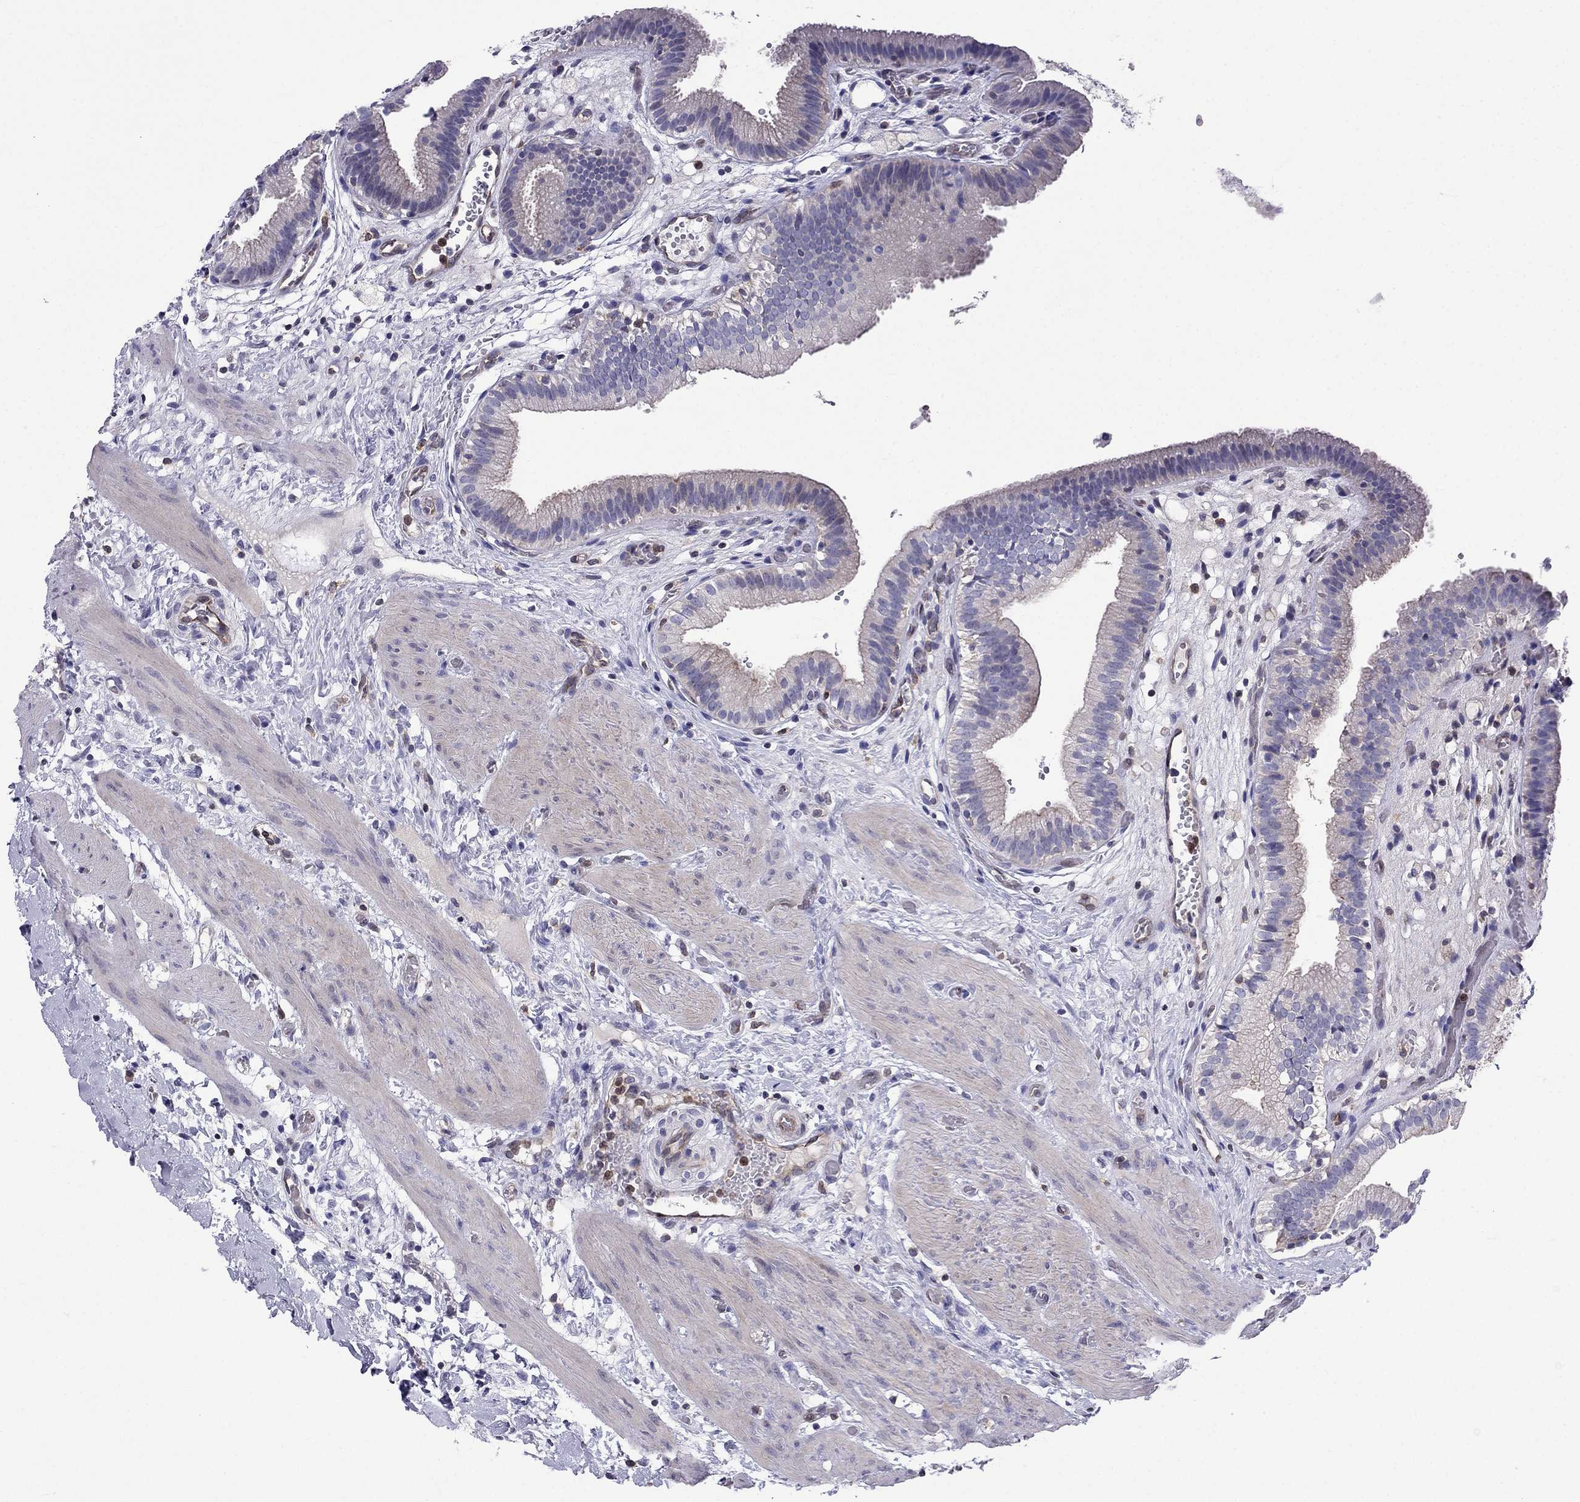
{"staining": {"intensity": "negative", "quantity": "none", "location": "none"}, "tissue": "gallbladder", "cell_type": "Glandular cells", "image_type": "normal", "snomed": [{"axis": "morphology", "description": "Normal tissue, NOS"}, {"axis": "topography", "description": "Gallbladder"}], "caption": "The histopathology image exhibits no staining of glandular cells in benign gallbladder.", "gene": "GNAL", "patient": {"sex": "female", "age": 24}}